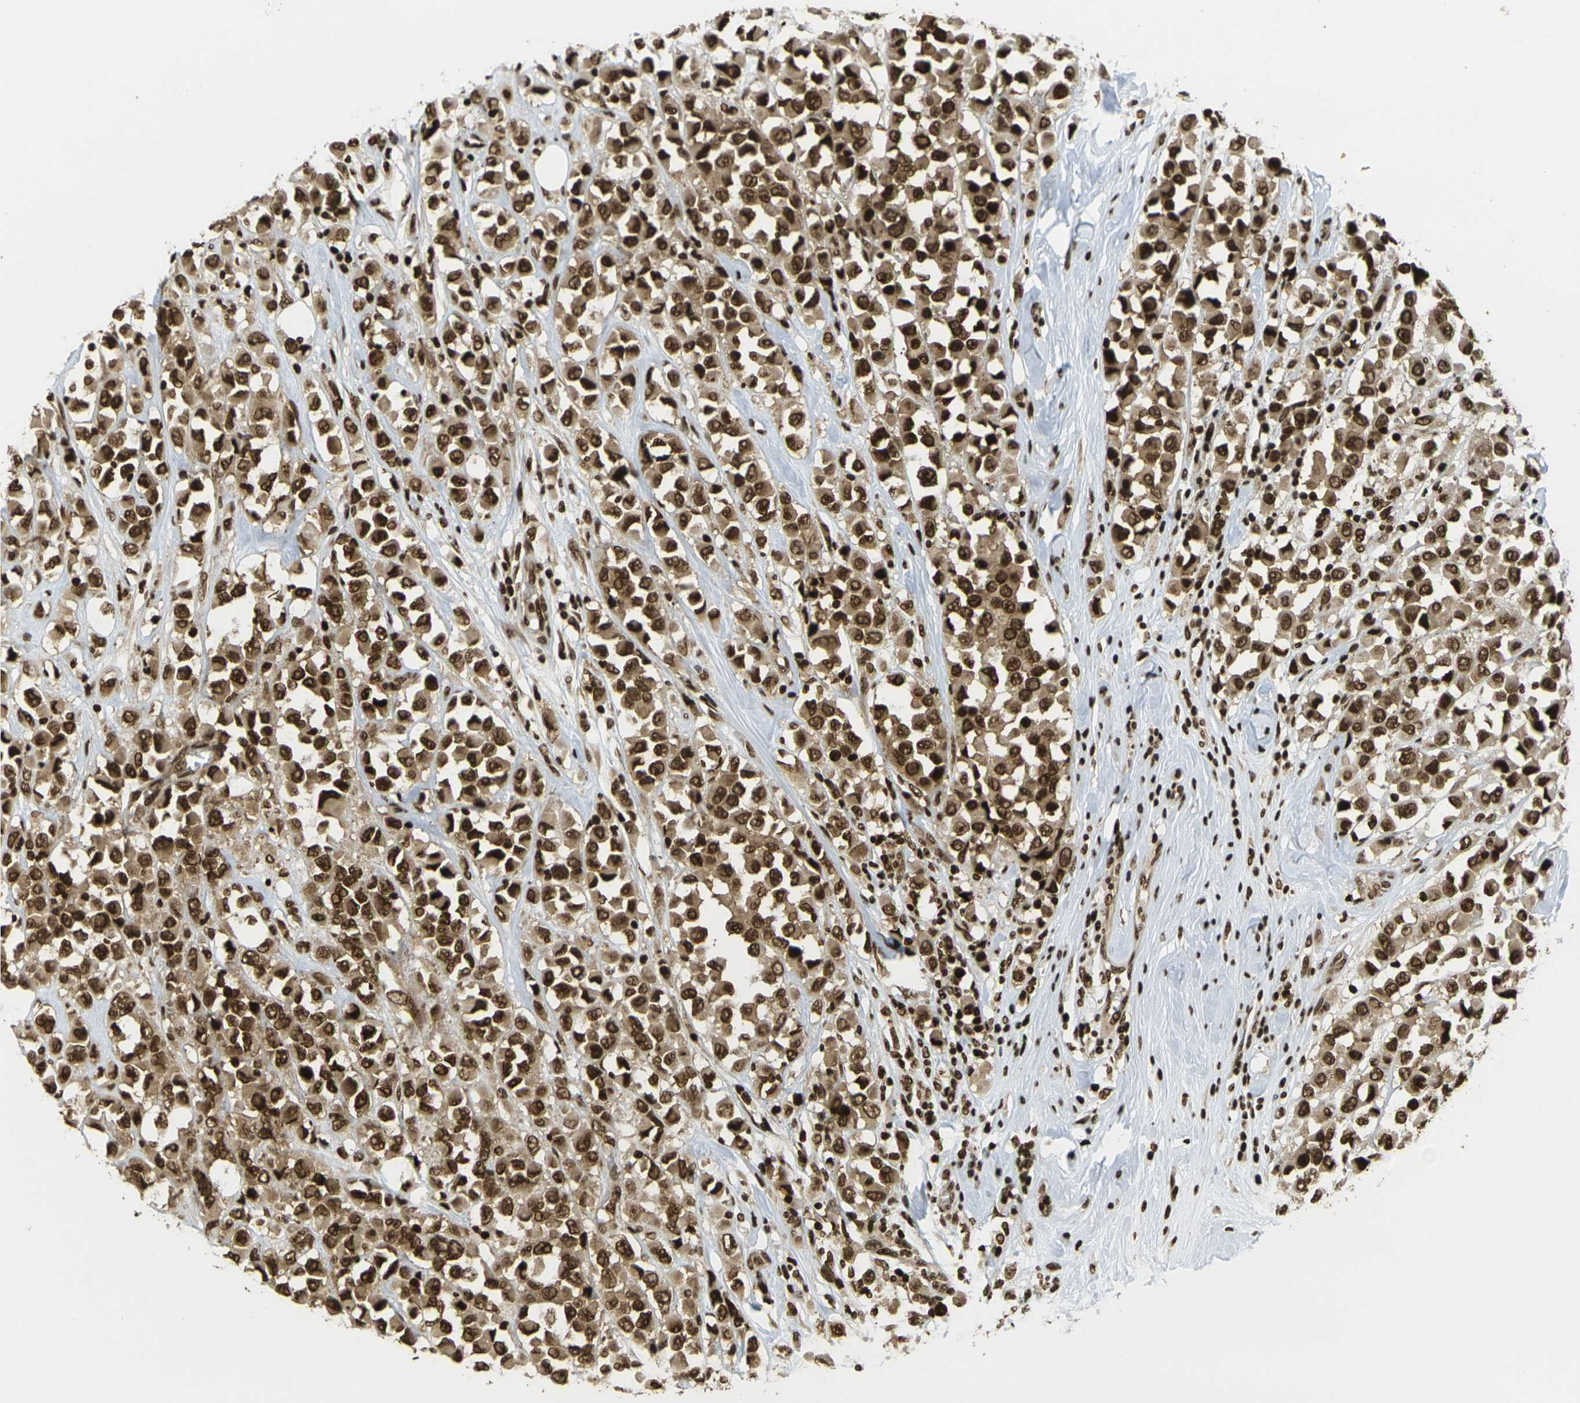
{"staining": {"intensity": "strong", "quantity": ">75%", "location": "cytoplasmic/membranous,nuclear"}, "tissue": "breast cancer", "cell_type": "Tumor cells", "image_type": "cancer", "snomed": [{"axis": "morphology", "description": "Duct carcinoma"}, {"axis": "topography", "description": "Breast"}], "caption": "This is a micrograph of immunohistochemistry (IHC) staining of intraductal carcinoma (breast), which shows strong expression in the cytoplasmic/membranous and nuclear of tumor cells.", "gene": "RUVBL2", "patient": {"sex": "female", "age": 61}}